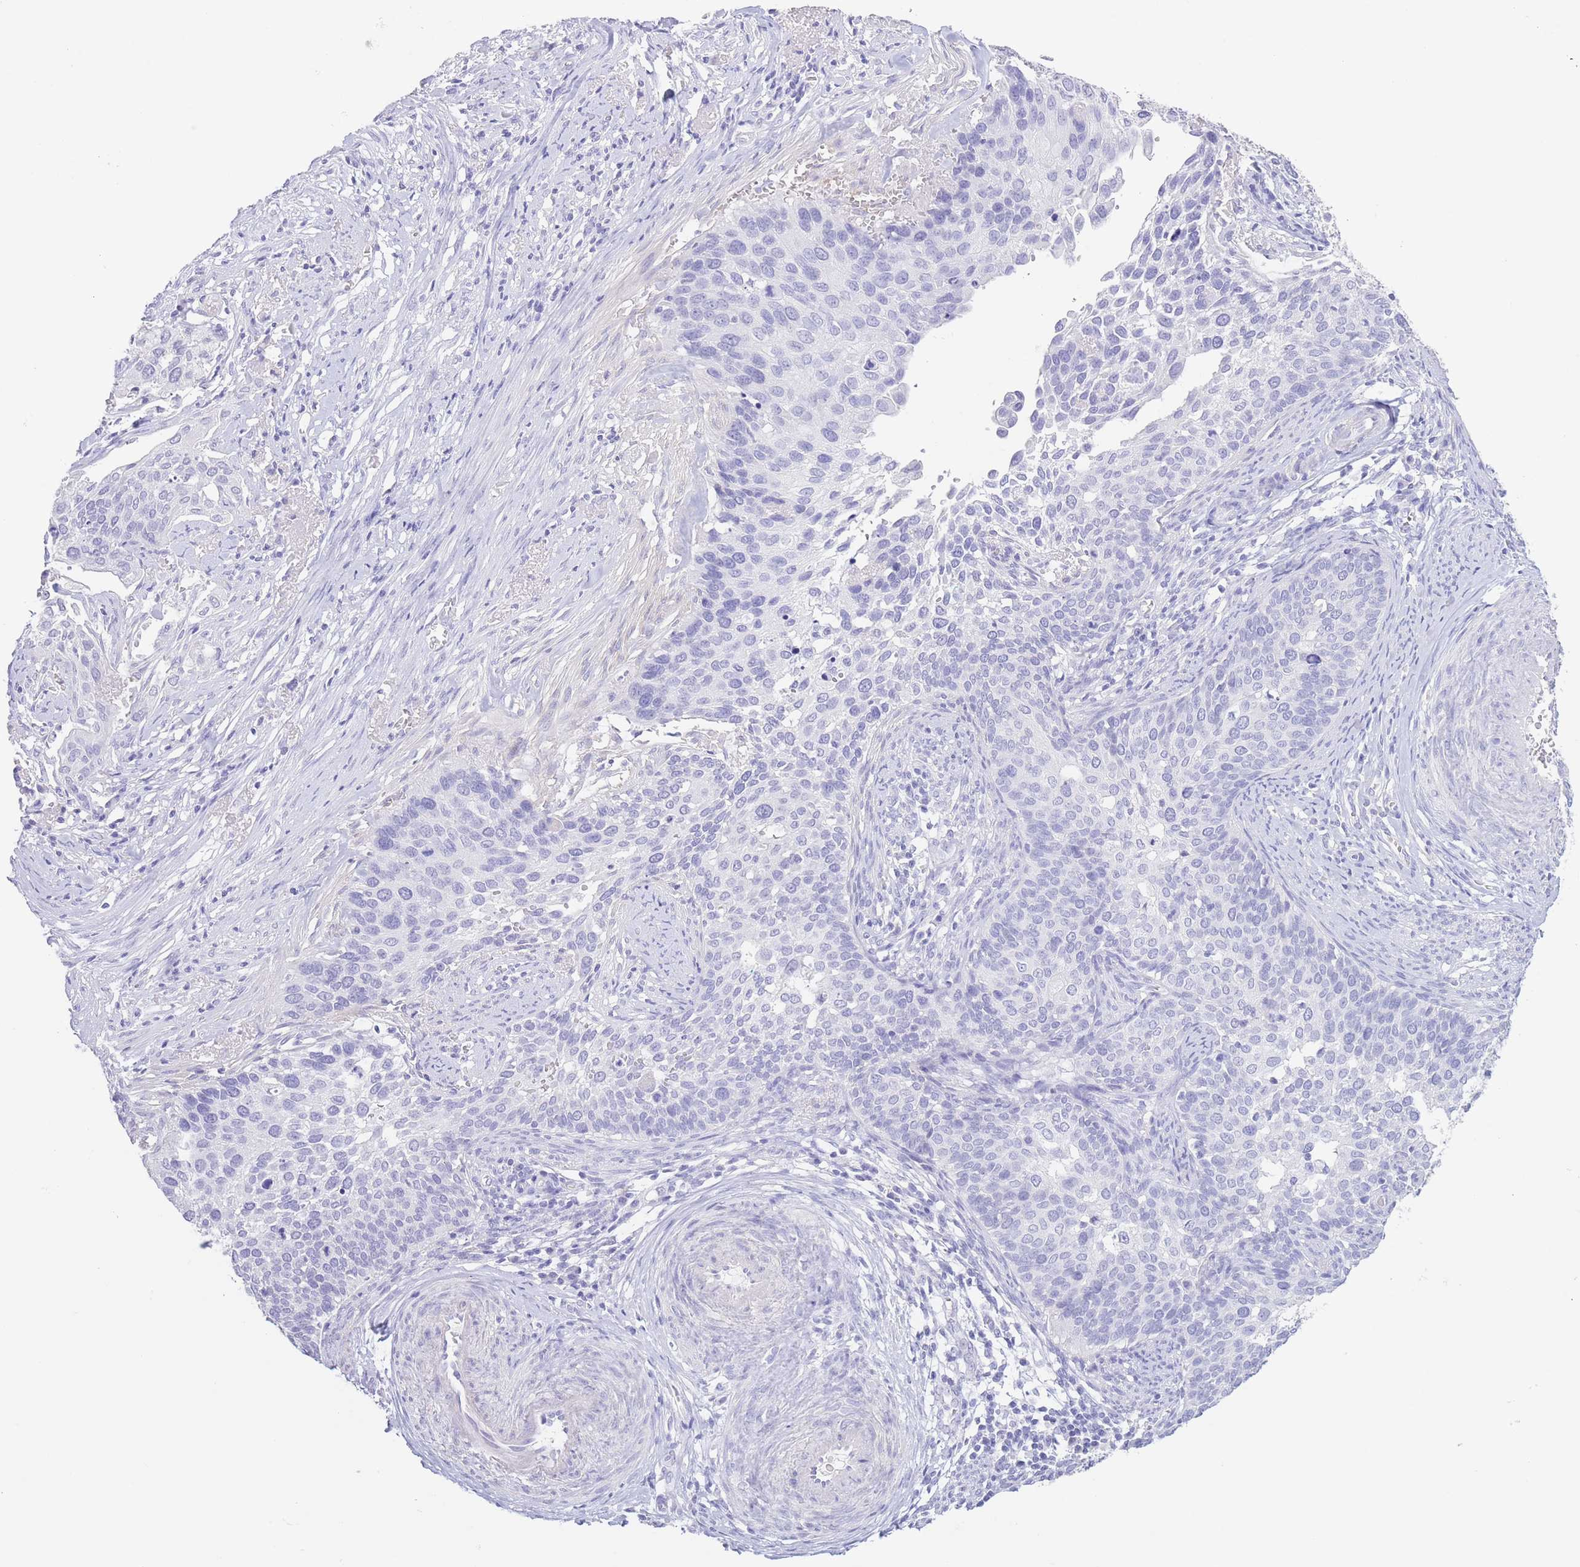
{"staining": {"intensity": "negative", "quantity": "none", "location": "none"}, "tissue": "cervical cancer", "cell_type": "Tumor cells", "image_type": "cancer", "snomed": [{"axis": "morphology", "description": "Squamous cell carcinoma, NOS"}, {"axis": "topography", "description": "Cervix"}], "caption": "The photomicrograph displays no significant staining in tumor cells of cervical cancer (squamous cell carcinoma).", "gene": "PKLR", "patient": {"sex": "female", "age": 44}}